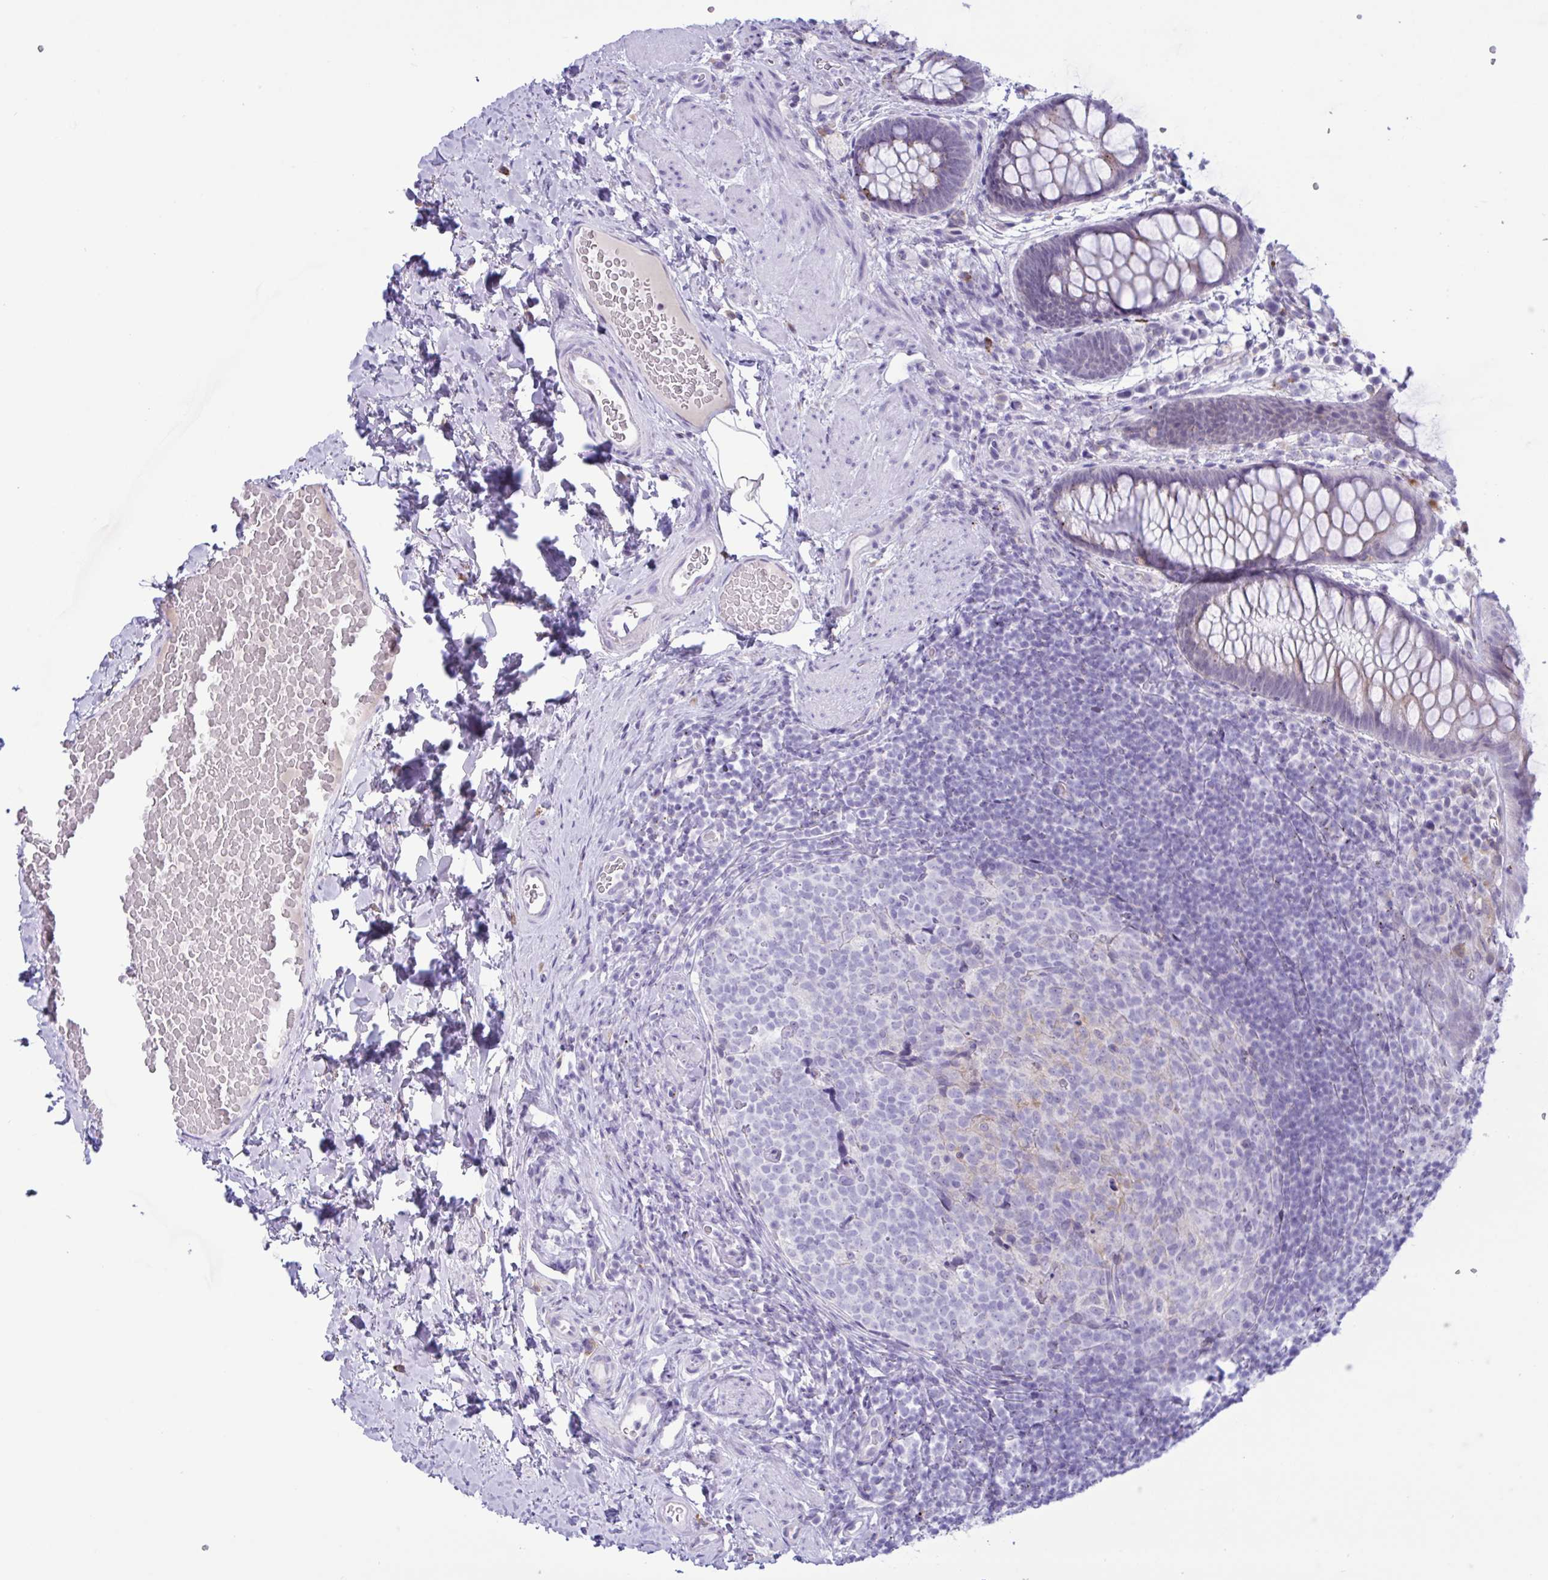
{"staining": {"intensity": "negative", "quantity": "none", "location": "none"}, "tissue": "rectum", "cell_type": "Glandular cells", "image_type": "normal", "snomed": [{"axis": "morphology", "description": "Normal tissue, NOS"}, {"axis": "topography", "description": "Rectum"}], "caption": "There is no significant expression in glandular cells of rectum. (Immunohistochemistry (ihc), brightfield microscopy, high magnification).", "gene": "SREBF1", "patient": {"sex": "female", "age": 69}}